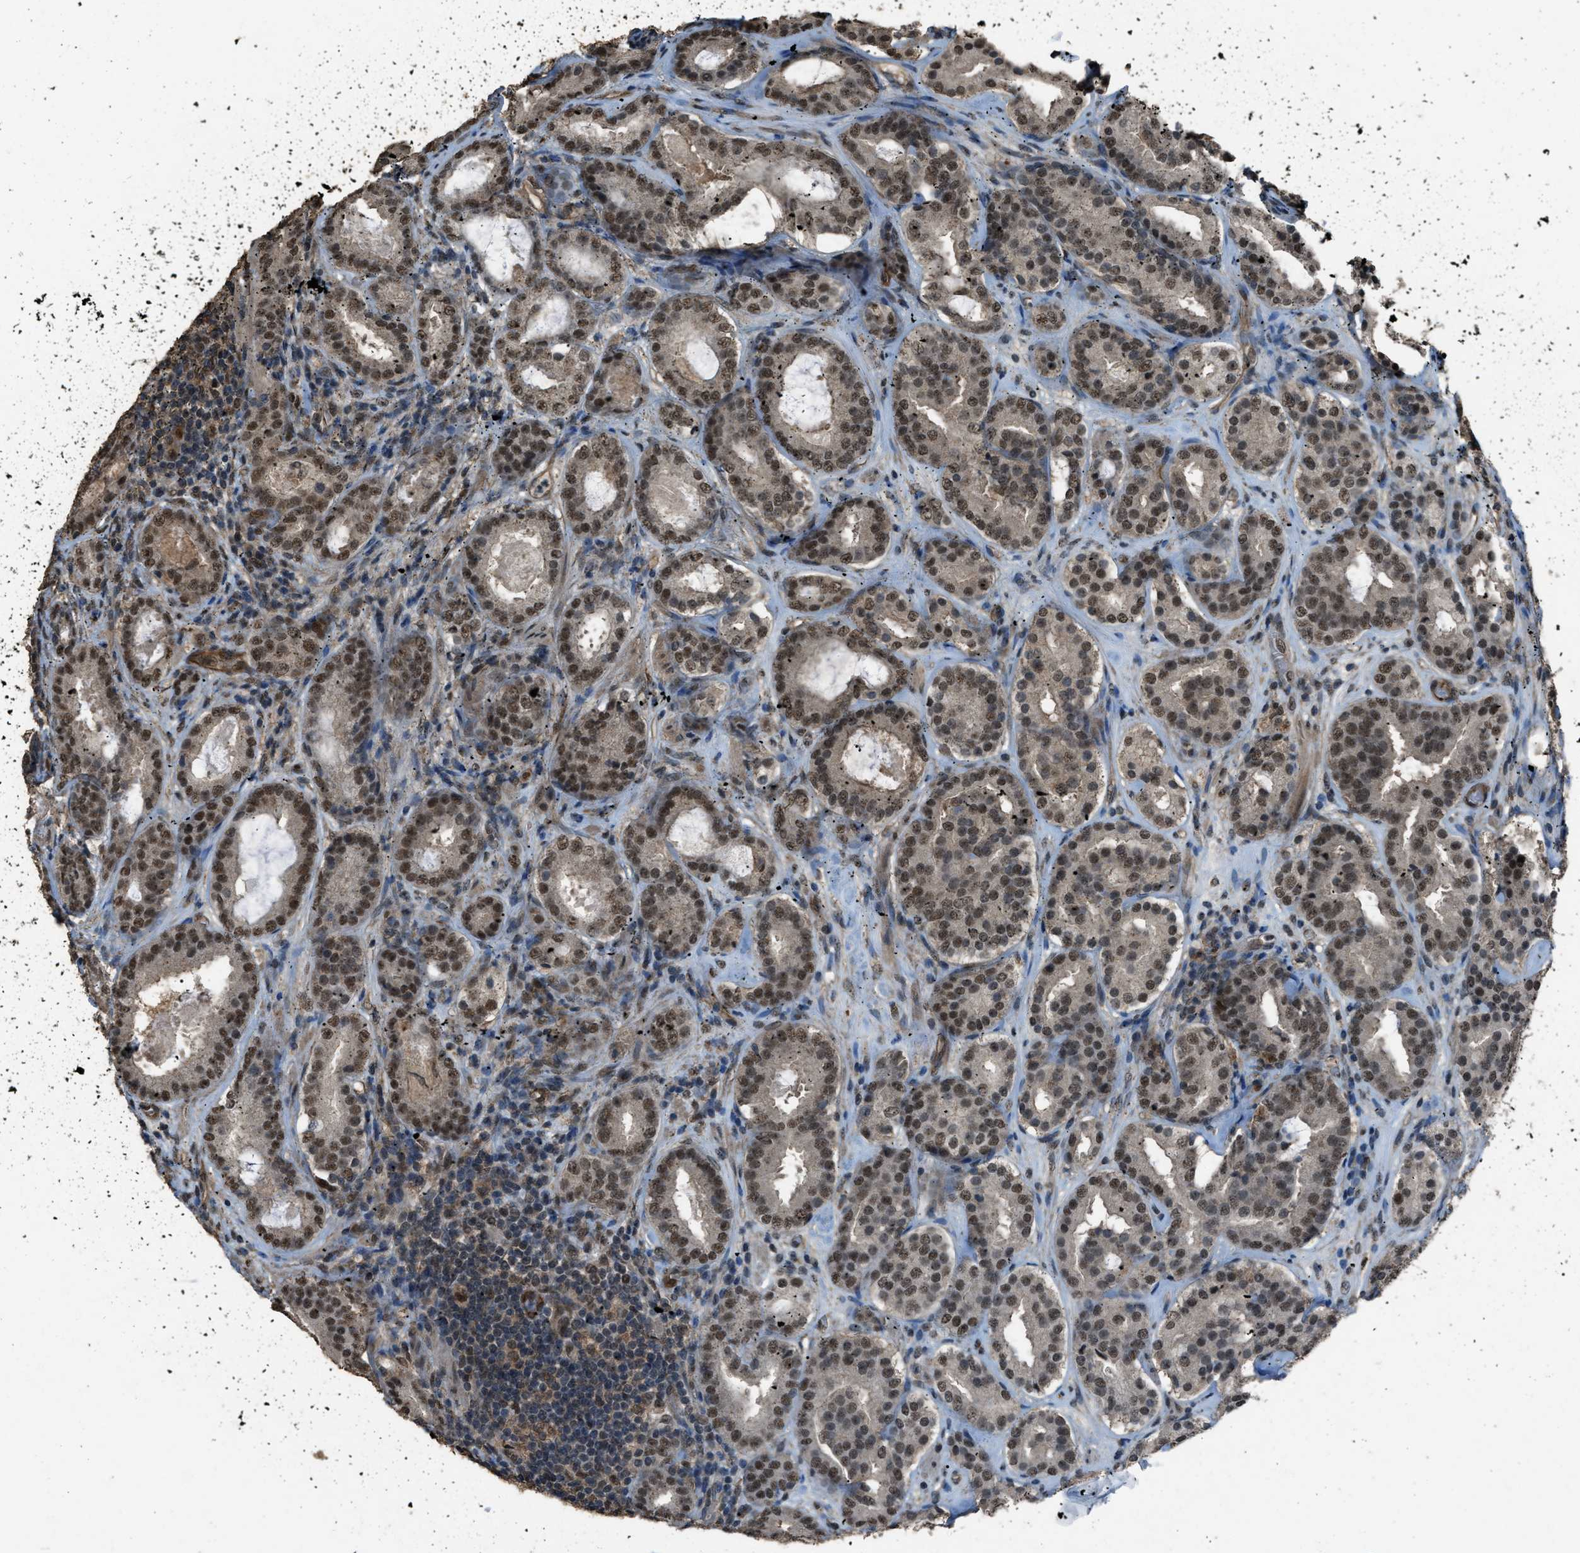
{"staining": {"intensity": "strong", "quantity": ">75%", "location": "nuclear"}, "tissue": "prostate cancer", "cell_type": "Tumor cells", "image_type": "cancer", "snomed": [{"axis": "morphology", "description": "Adenocarcinoma, Low grade"}, {"axis": "topography", "description": "Prostate"}], "caption": "Tumor cells reveal high levels of strong nuclear expression in approximately >75% of cells in human adenocarcinoma (low-grade) (prostate).", "gene": "SERTAD2", "patient": {"sex": "male", "age": 69}}